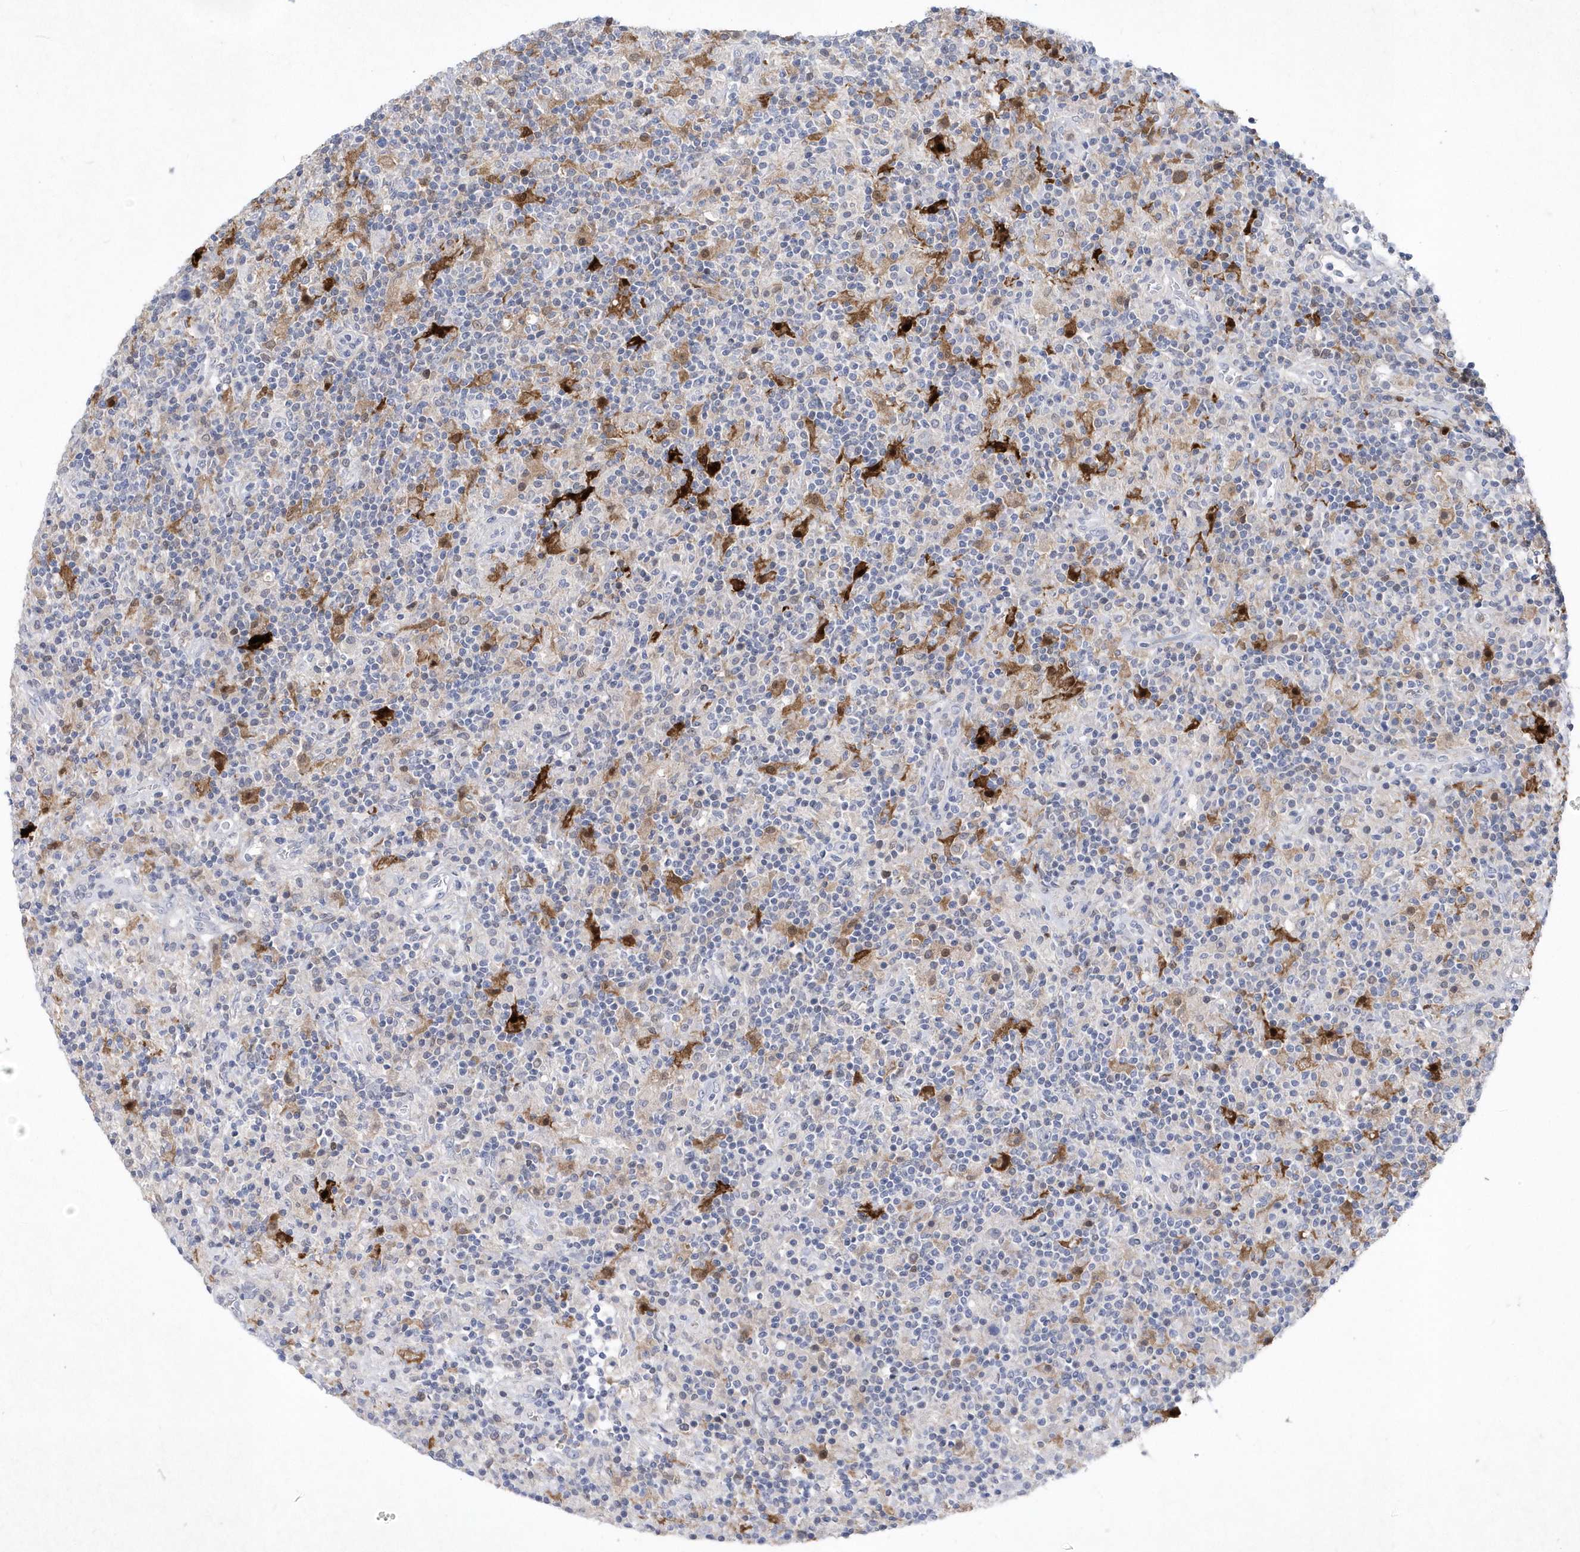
{"staining": {"intensity": "negative", "quantity": "none", "location": "none"}, "tissue": "lymphoma", "cell_type": "Tumor cells", "image_type": "cancer", "snomed": [{"axis": "morphology", "description": "Hodgkin's disease, NOS"}, {"axis": "topography", "description": "Lymph node"}], "caption": "An IHC micrograph of Hodgkin's disease is shown. There is no staining in tumor cells of Hodgkin's disease.", "gene": "BHLHA15", "patient": {"sex": "male", "age": 70}}